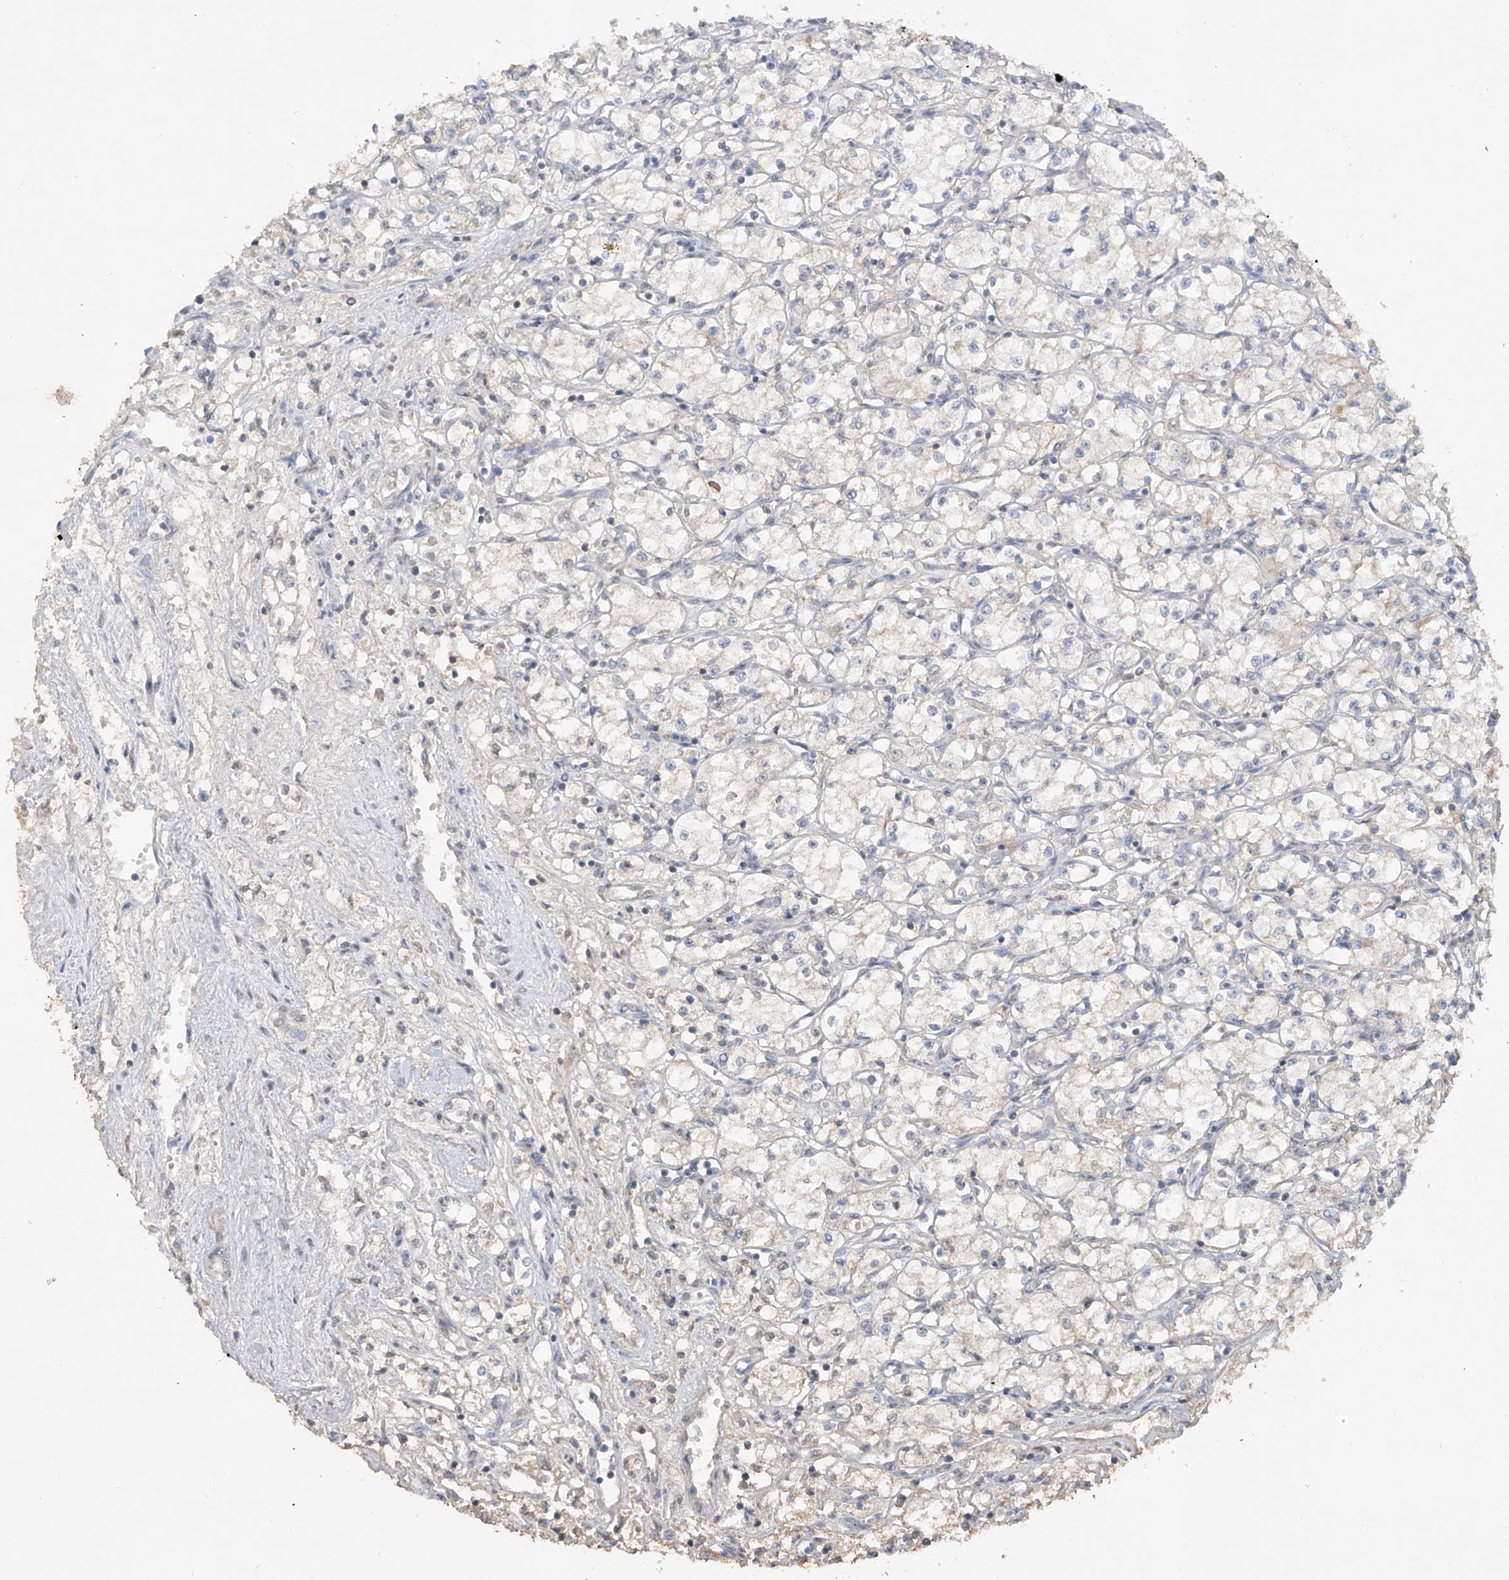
{"staining": {"intensity": "negative", "quantity": "none", "location": "none"}, "tissue": "renal cancer", "cell_type": "Tumor cells", "image_type": "cancer", "snomed": [{"axis": "morphology", "description": "Adenocarcinoma, NOS"}, {"axis": "topography", "description": "Kidney"}], "caption": "IHC micrograph of adenocarcinoma (renal) stained for a protein (brown), which shows no expression in tumor cells.", "gene": "HAS3", "patient": {"sex": "male", "age": 59}}